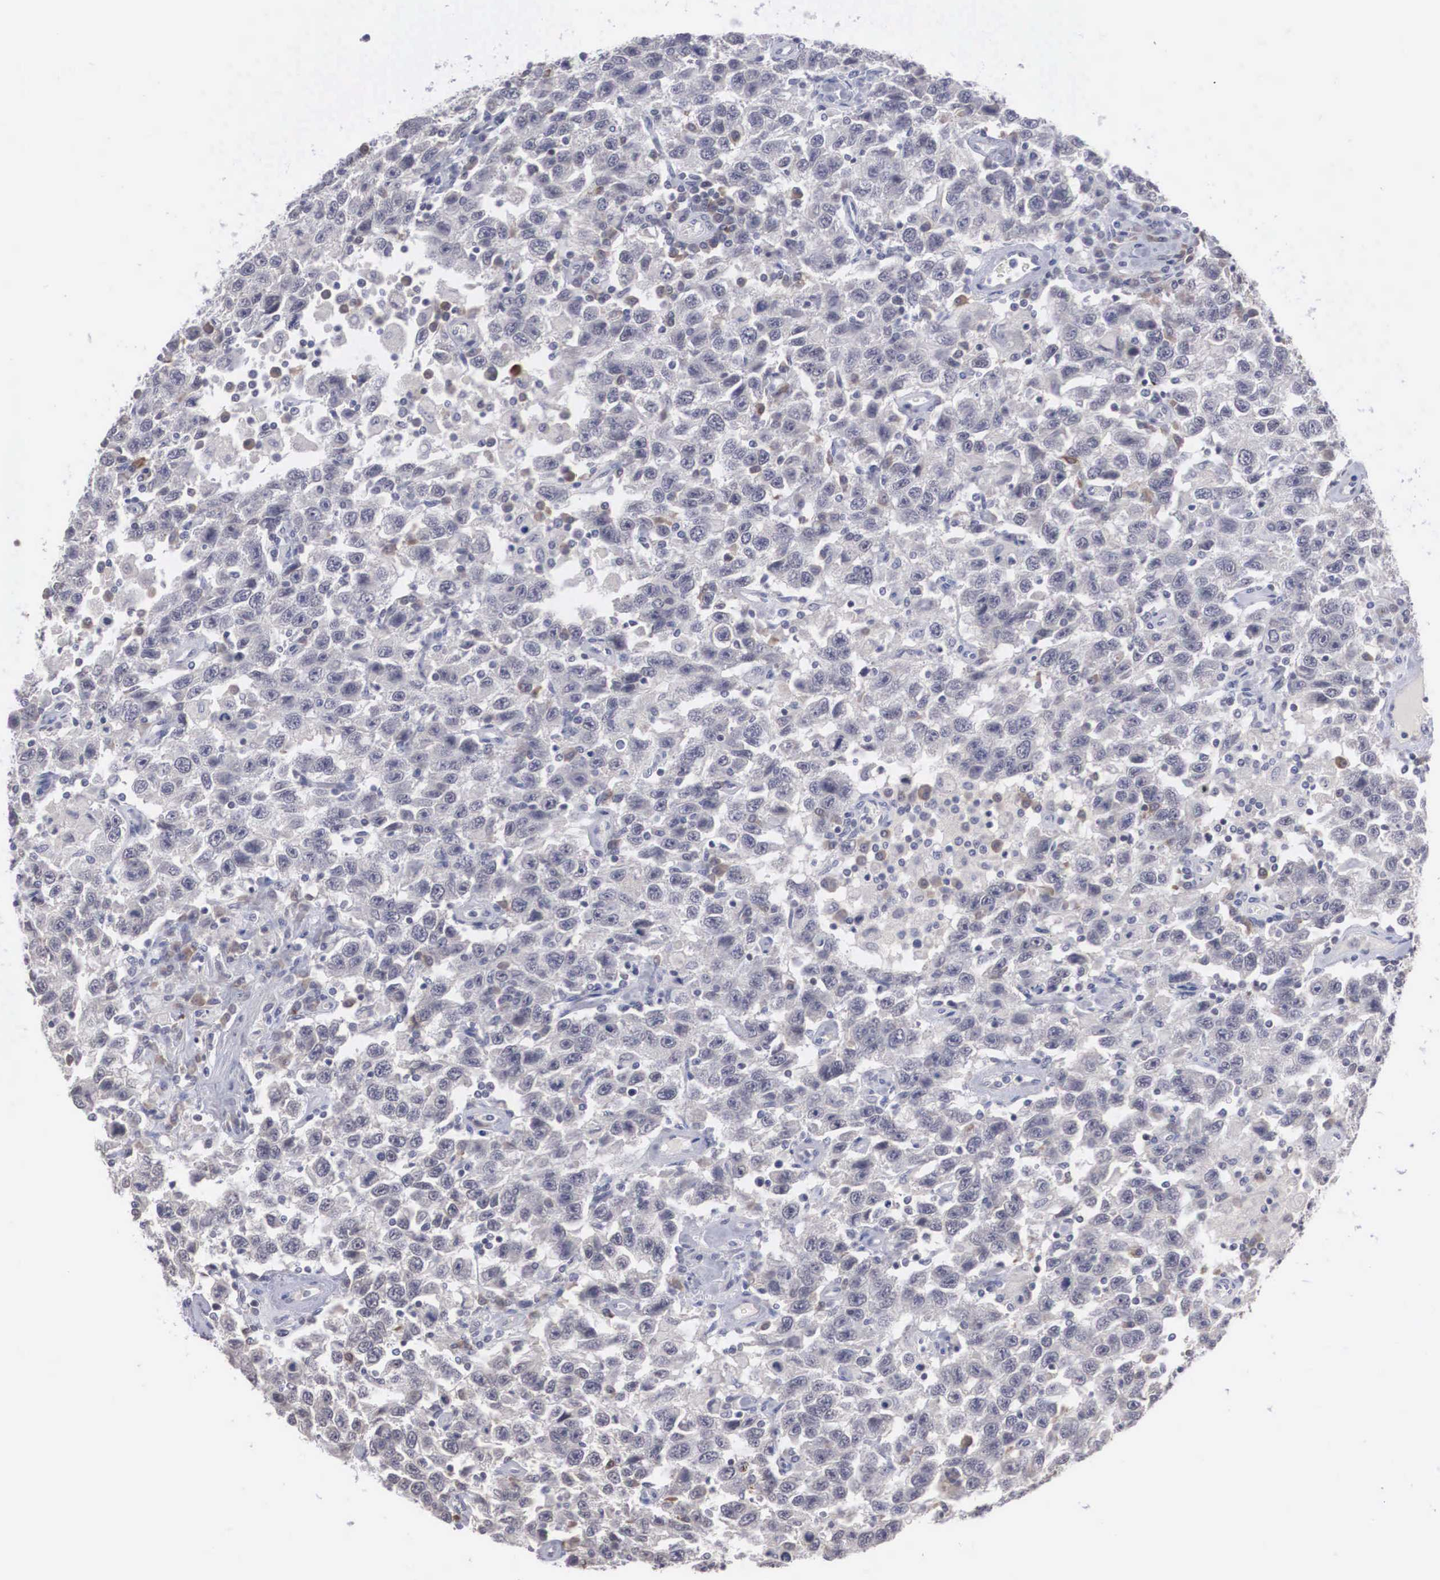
{"staining": {"intensity": "negative", "quantity": "none", "location": "none"}, "tissue": "testis cancer", "cell_type": "Tumor cells", "image_type": "cancer", "snomed": [{"axis": "morphology", "description": "Seminoma, NOS"}, {"axis": "topography", "description": "Testis"}], "caption": "Immunohistochemistry (IHC) histopathology image of neoplastic tissue: testis seminoma stained with DAB (3,3'-diaminobenzidine) reveals no significant protein expression in tumor cells.", "gene": "WDR89", "patient": {"sex": "male", "age": 41}}